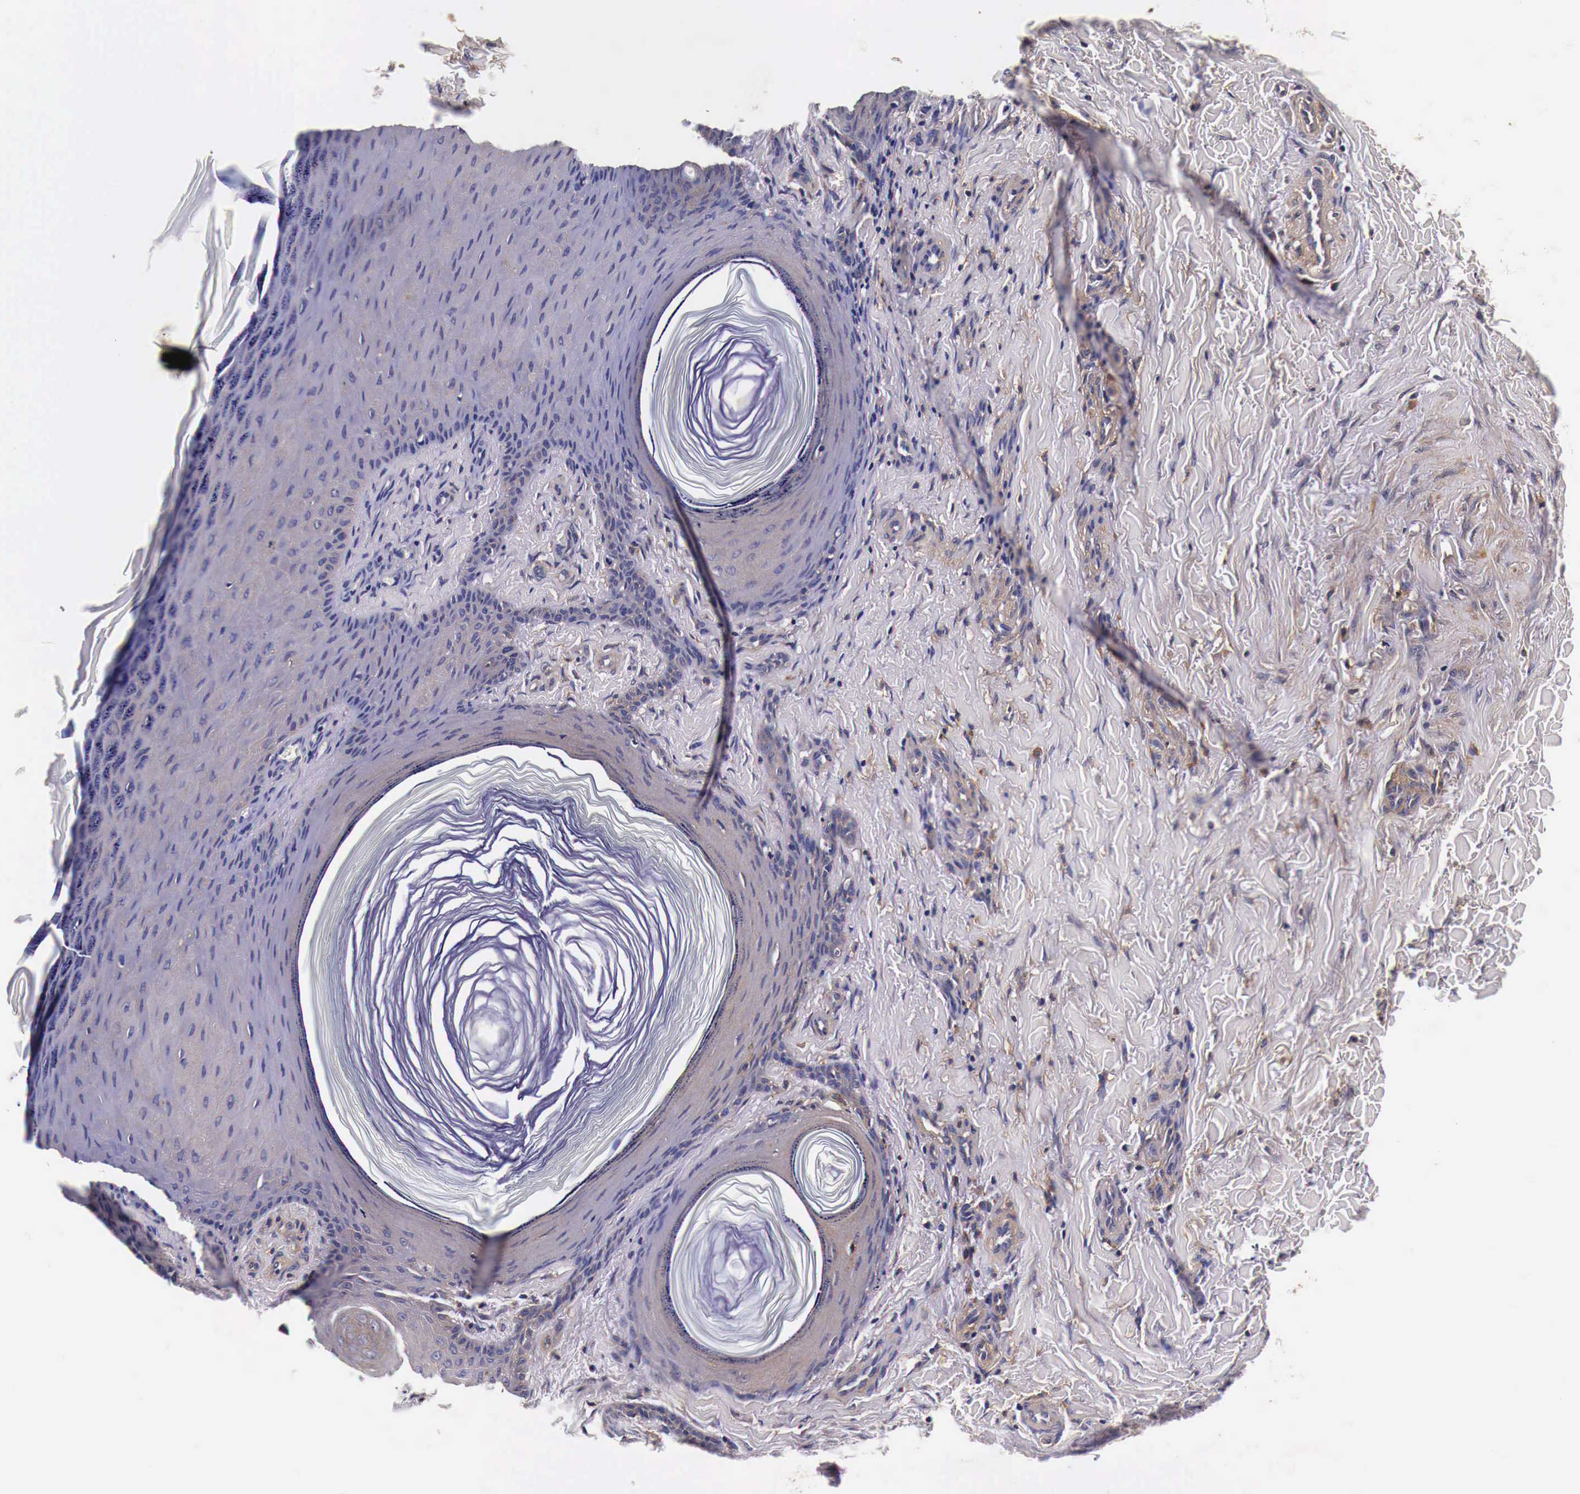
{"staining": {"intensity": "weak", "quantity": ">75%", "location": "cytoplasmic/membranous"}, "tissue": "skin cancer", "cell_type": "Tumor cells", "image_type": "cancer", "snomed": [{"axis": "morphology", "description": "Normal tissue, NOS"}, {"axis": "morphology", "description": "Basal cell carcinoma"}, {"axis": "topography", "description": "Skin"}], "caption": "DAB immunohistochemical staining of human basal cell carcinoma (skin) displays weak cytoplasmic/membranous protein staining in about >75% of tumor cells.", "gene": "RP2", "patient": {"sex": "male", "age": 81}}